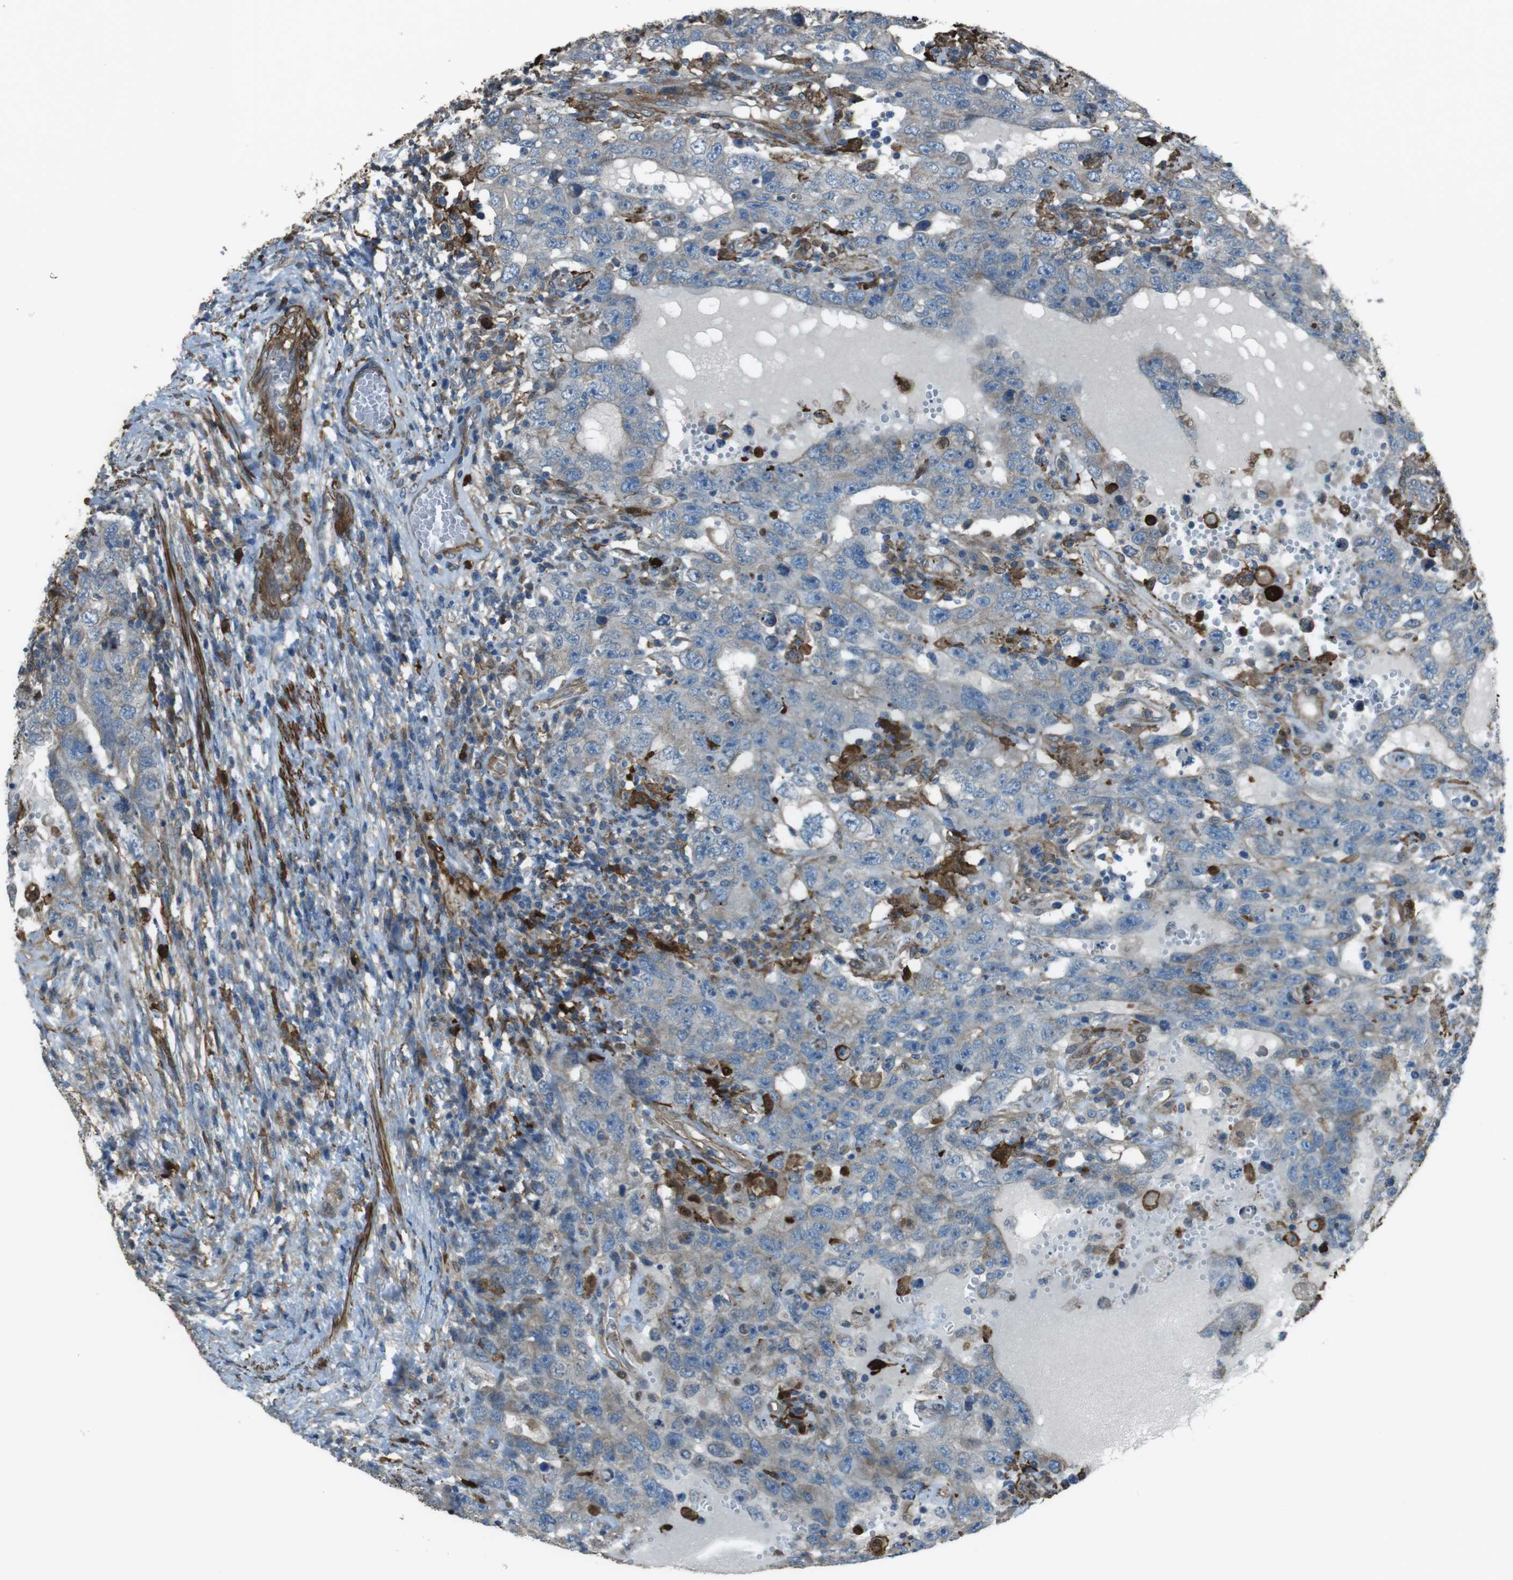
{"staining": {"intensity": "moderate", "quantity": "25%-75%", "location": "cytoplasmic/membranous"}, "tissue": "testis cancer", "cell_type": "Tumor cells", "image_type": "cancer", "snomed": [{"axis": "morphology", "description": "Carcinoma, Embryonal, NOS"}, {"axis": "topography", "description": "Testis"}], "caption": "About 25%-75% of tumor cells in human testis cancer (embryonal carcinoma) show moderate cytoplasmic/membranous protein staining as visualized by brown immunohistochemical staining.", "gene": "SFT2D1", "patient": {"sex": "male", "age": 26}}